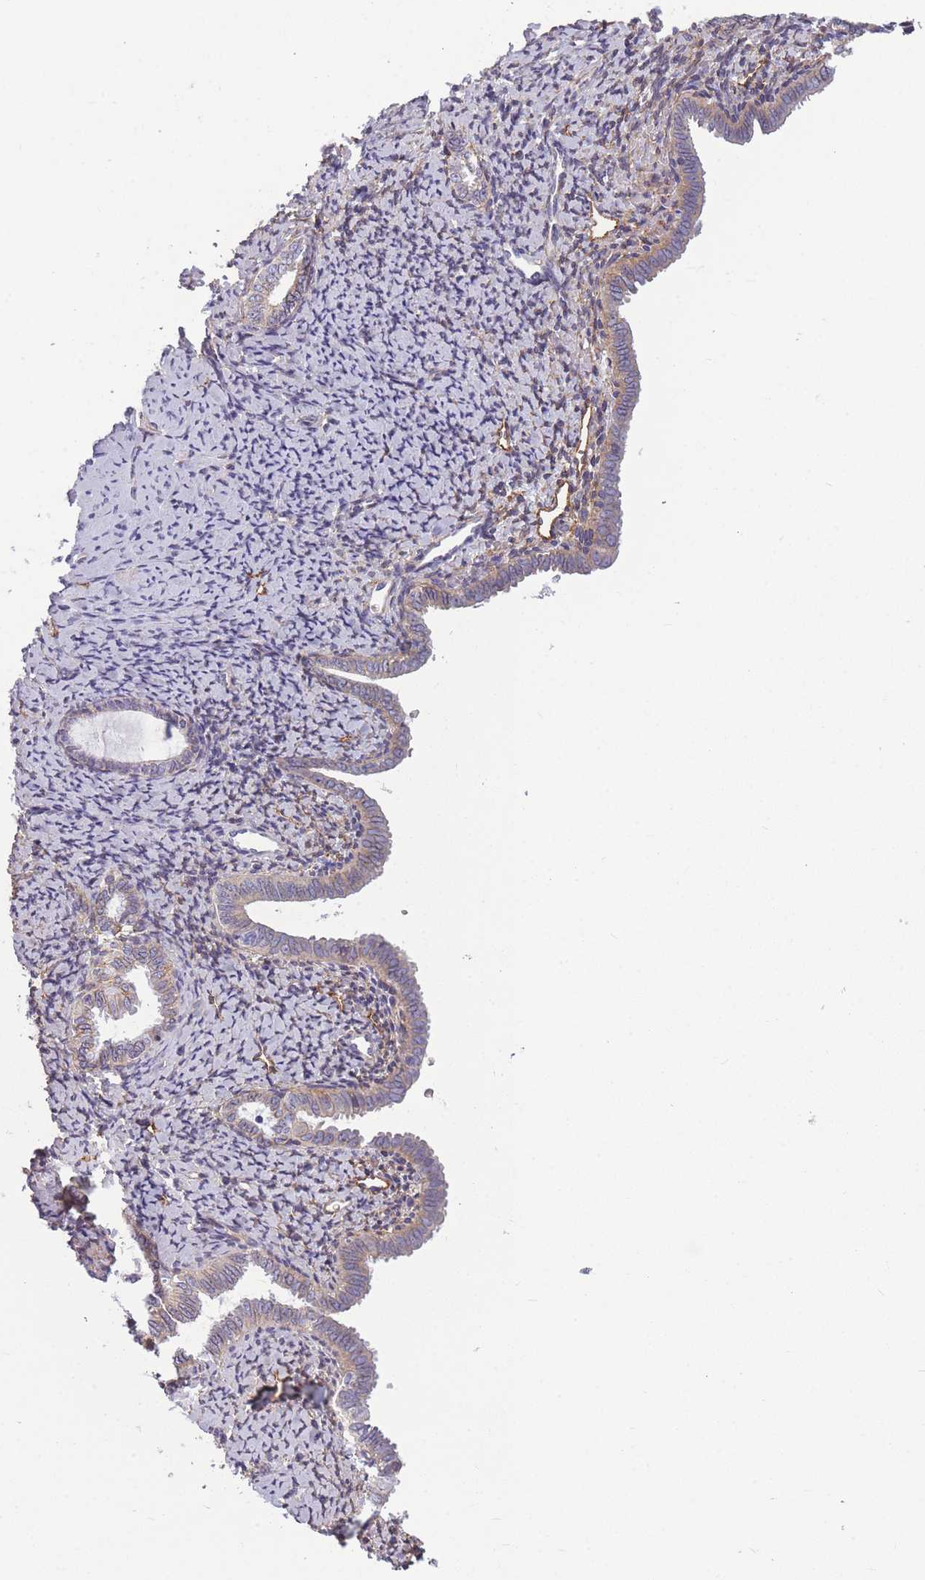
{"staining": {"intensity": "moderate", "quantity": "25%-75%", "location": "cytoplasmic/membranous"}, "tissue": "endometrium", "cell_type": "Cells in endometrial stroma", "image_type": "normal", "snomed": [{"axis": "morphology", "description": "Normal tissue, NOS"}, {"axis": "topography", "description": "Endometrium"}], "caption": "A brown stain shows moderate cytoplasmic/membranous expression of a protein in cells in endometrial stroma of normal human endometrium.", "gene": "ADD1", "patient": {"sex": "female", "age": 63}}